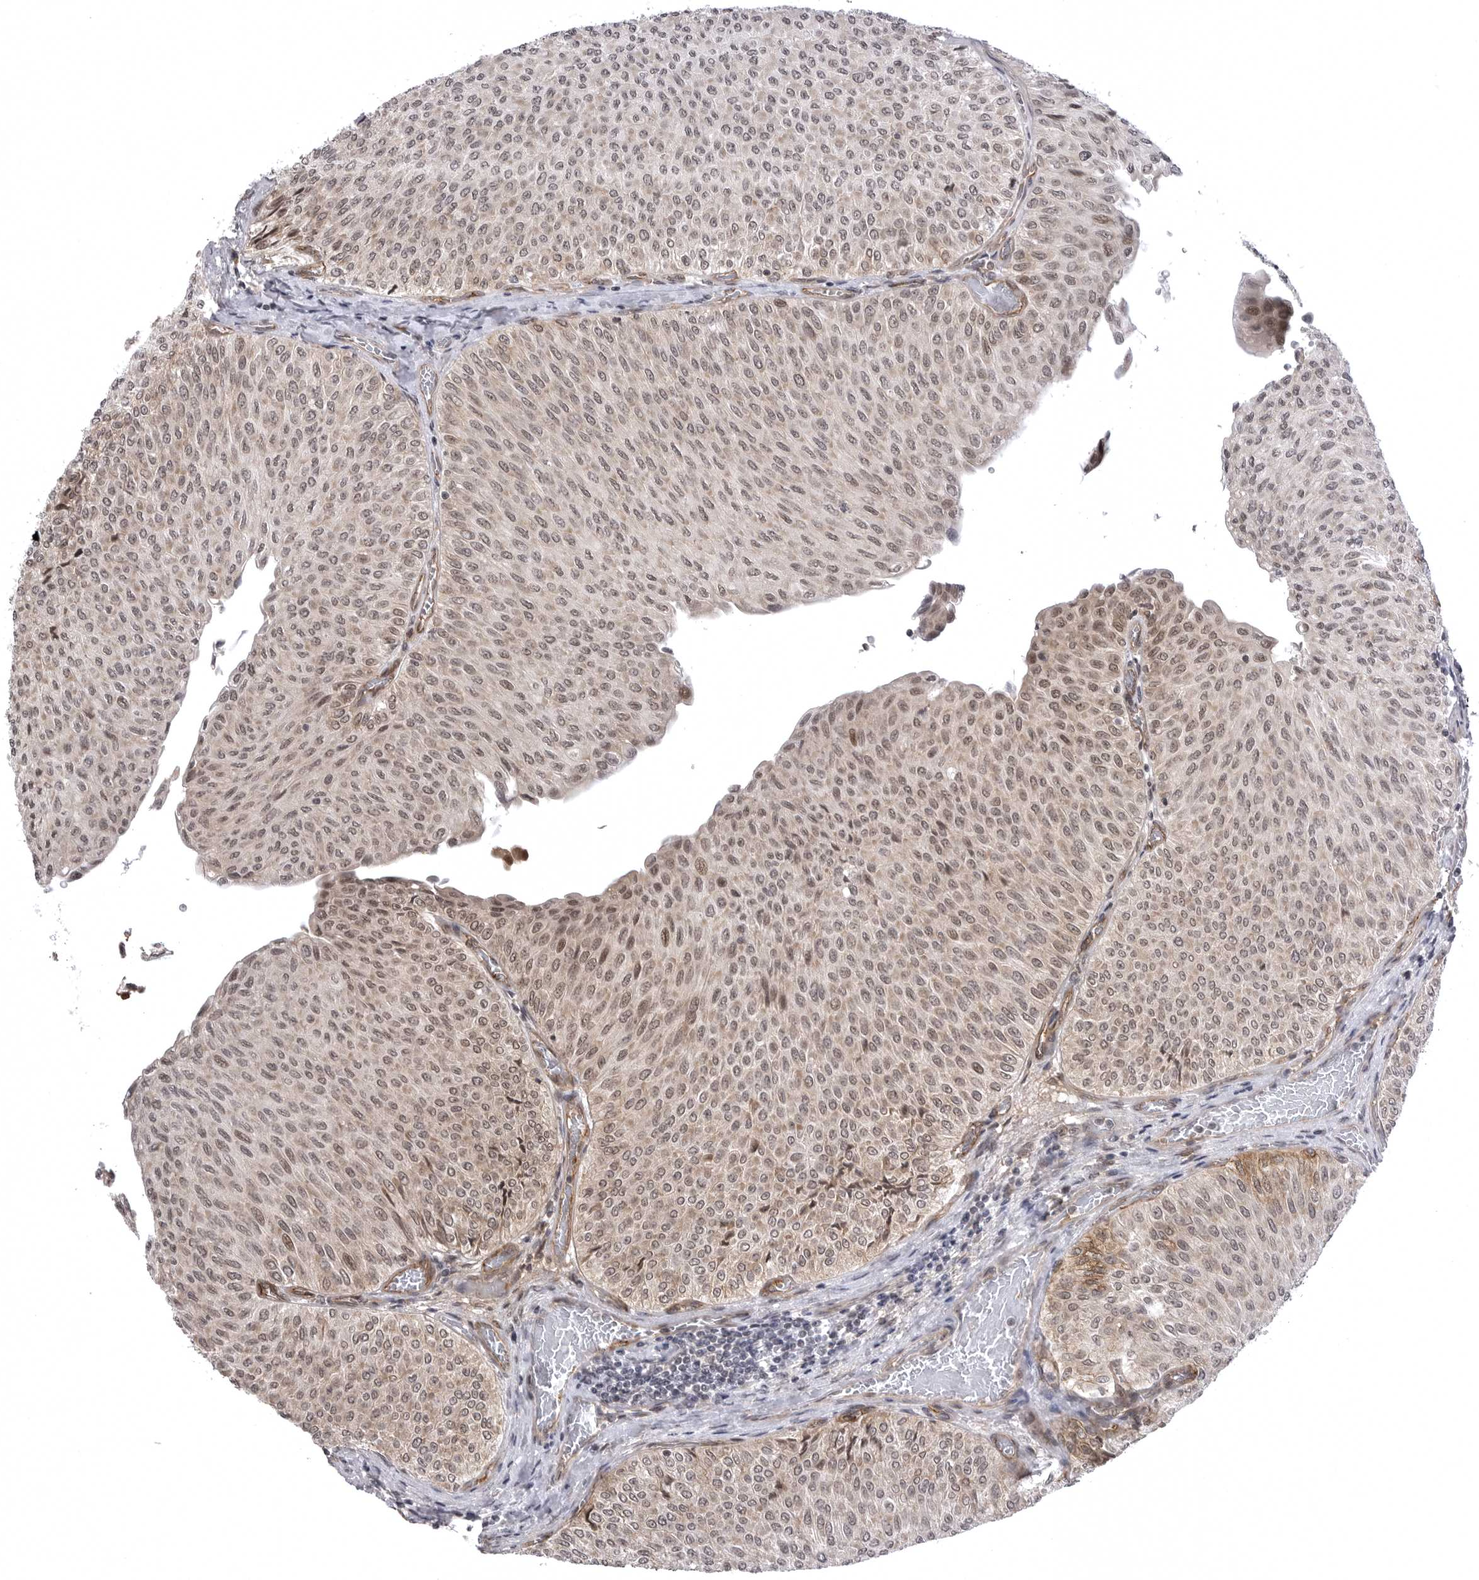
{"staining": {"intensity": "weak", "quantity": "25%-75%", "location": "nuclear"}, "tissue": "urothelial cancer", "cell_type": "Tumor cells", "image_type": "cancer", "snomed": [{"axis": "morphology", "description": "Urothelial carcinoma, Low grade"}, {"axis": "topography", "description": "Urinary bladder"}], "caption": "A high-resolution histopathology image shows immunohistochemistry (IHC) staining of urothelial cancer, which exhibits weak nuclear staining in approximately 25%-75% of tumor cells. Immunohistochemistry (ihc) stains the protein in brown and the nuclei are stained blue.", "gene": "SORBS1", "patient": {"sex": "male", "age": 78}}